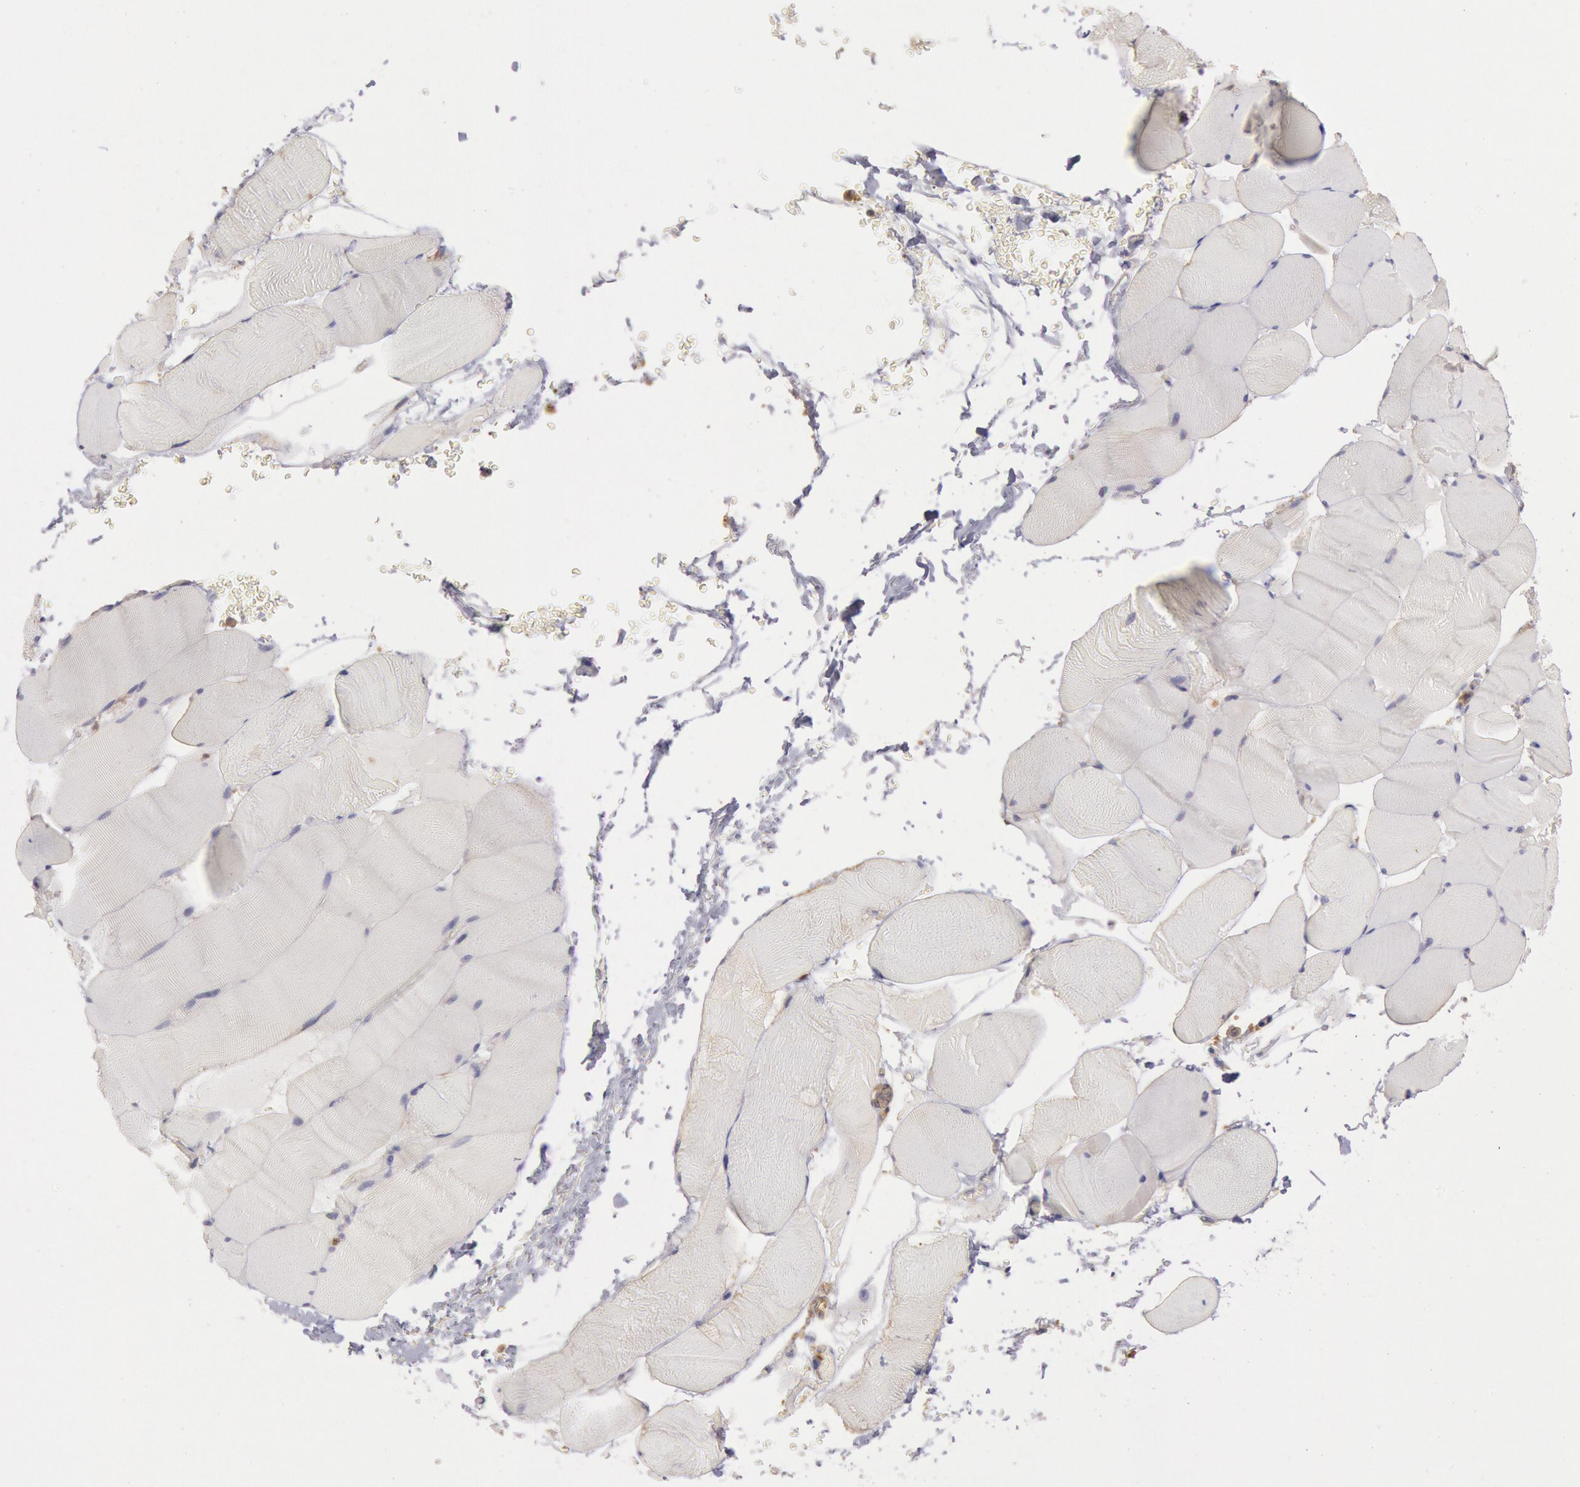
{"staining": {"intensity": "negative", "quantity": "none", "location": "none"}, "tissue": "skeletal muscle", "cell_type": "Myocytes", "image_type": "normal", "snomed": [{"axis": "morphology", "description": "Normal tissue, NOS"}, {"axis": "topography", "description": "Skeletal muscle"}], "caption": "This photomicrograph is of benign skeletal muscle stained with IHC to label a protein in brown with the nuclei are counter-stained blue. There is no expression in myocytes.", "gene": "SNAP23", "patient": {"sex": "male", "age": 62}}